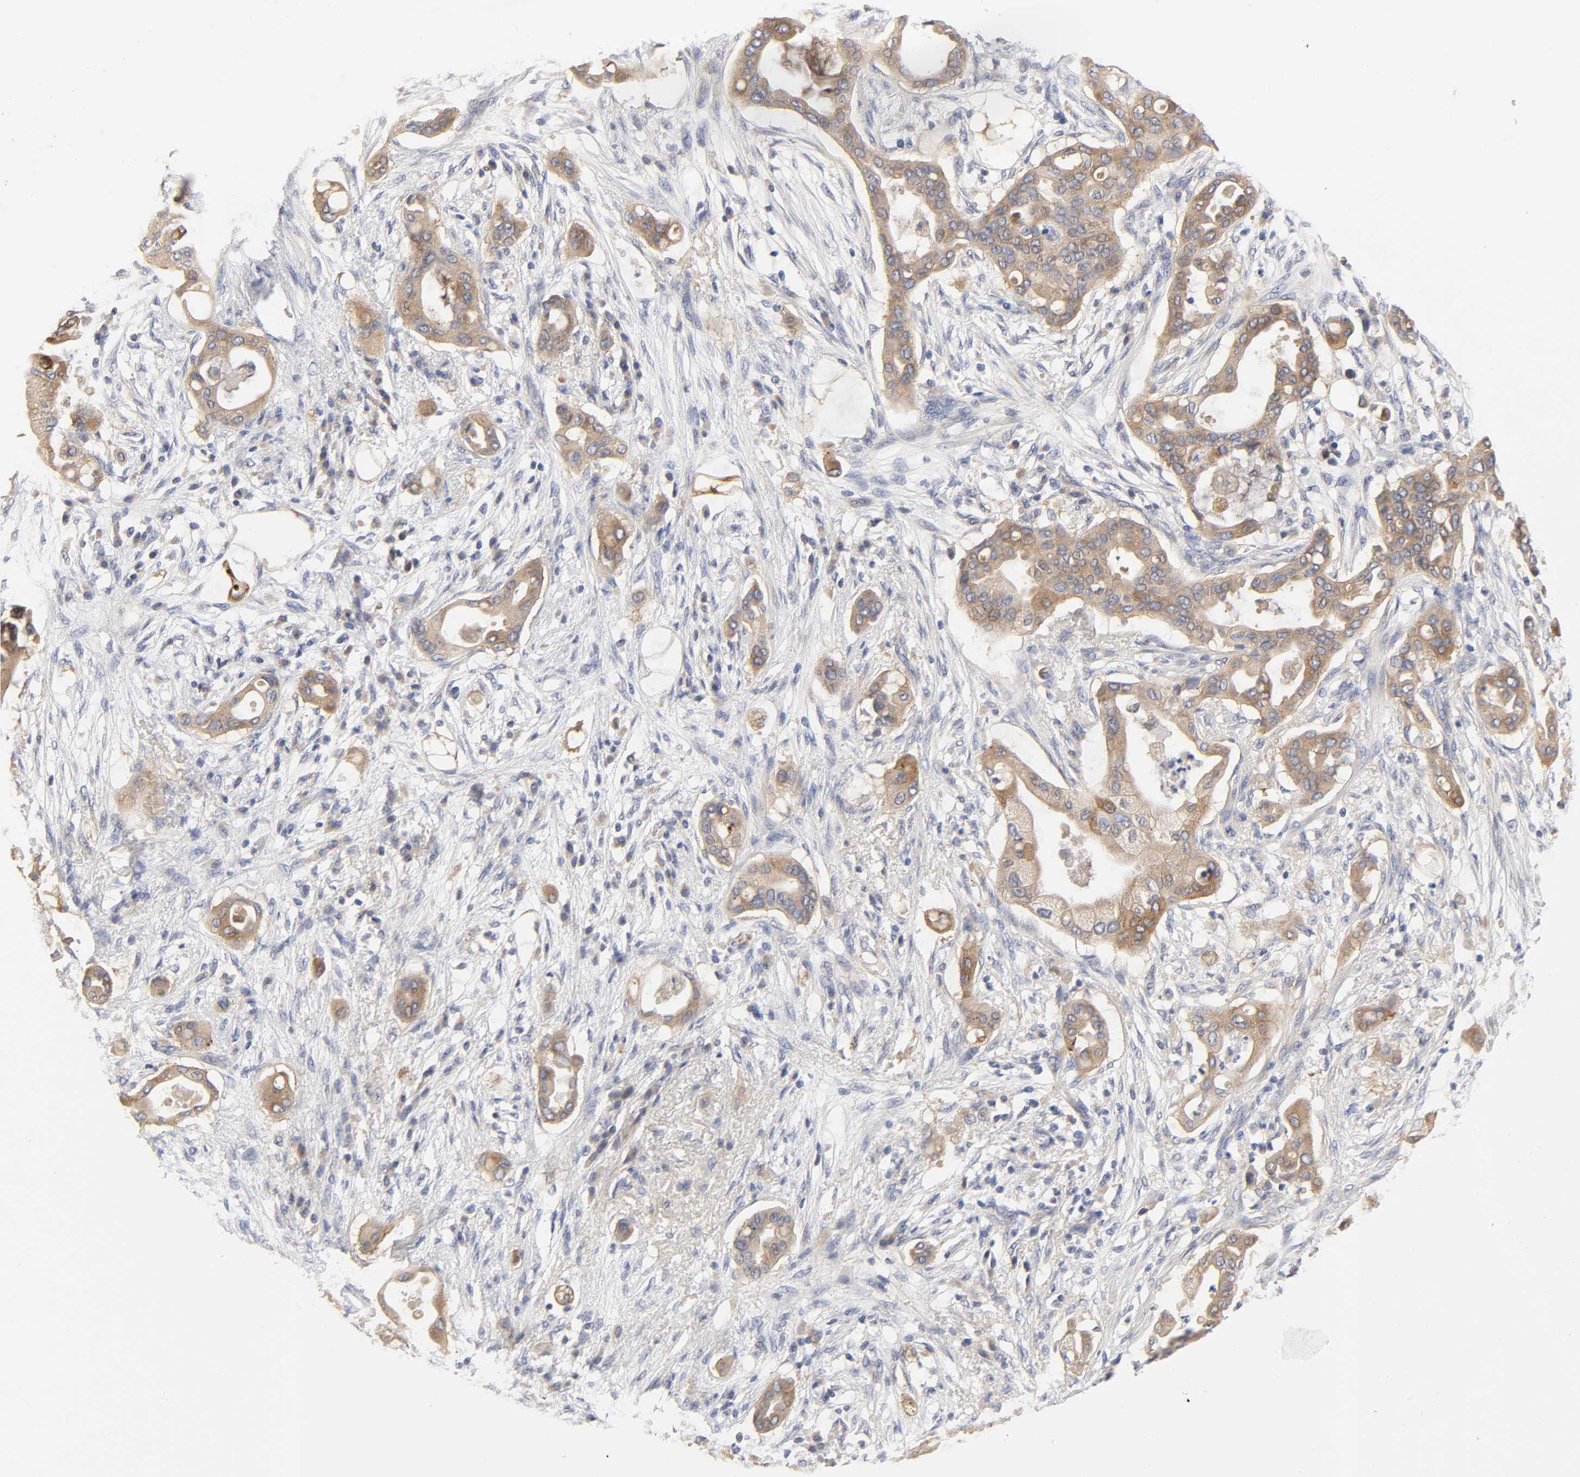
{"staining": {"intensity": "moderate", "quantity": ">75%", "location": "cytoplasmic/membranous"}, "tissue": "pancreatic cancer", "cell_type": "Tumor cells", "image_type": "cancer", "snomed": [{"axis": "morphology", "description": "Adenocarcinoma, NOS"}, {"axis": "morphology", "description": "Adenocarcinoma, metastatic, NOS"}, {"axis": "topography", "description": "Lymph node"}, {"axis": "topography", "description": "Pancreas"}, {"axis": "topography", "description": "Duodenum"}], "caption": "Immunohistochemical staining of pancreatic cancer (metastatic adenocarcinoma) demonstrates moderate cytoplasmic/membranous protein staining in approximately >75% of tumor cells.", "gene": "C17orf75", "patient": {"sex": "female", "age": 64}}